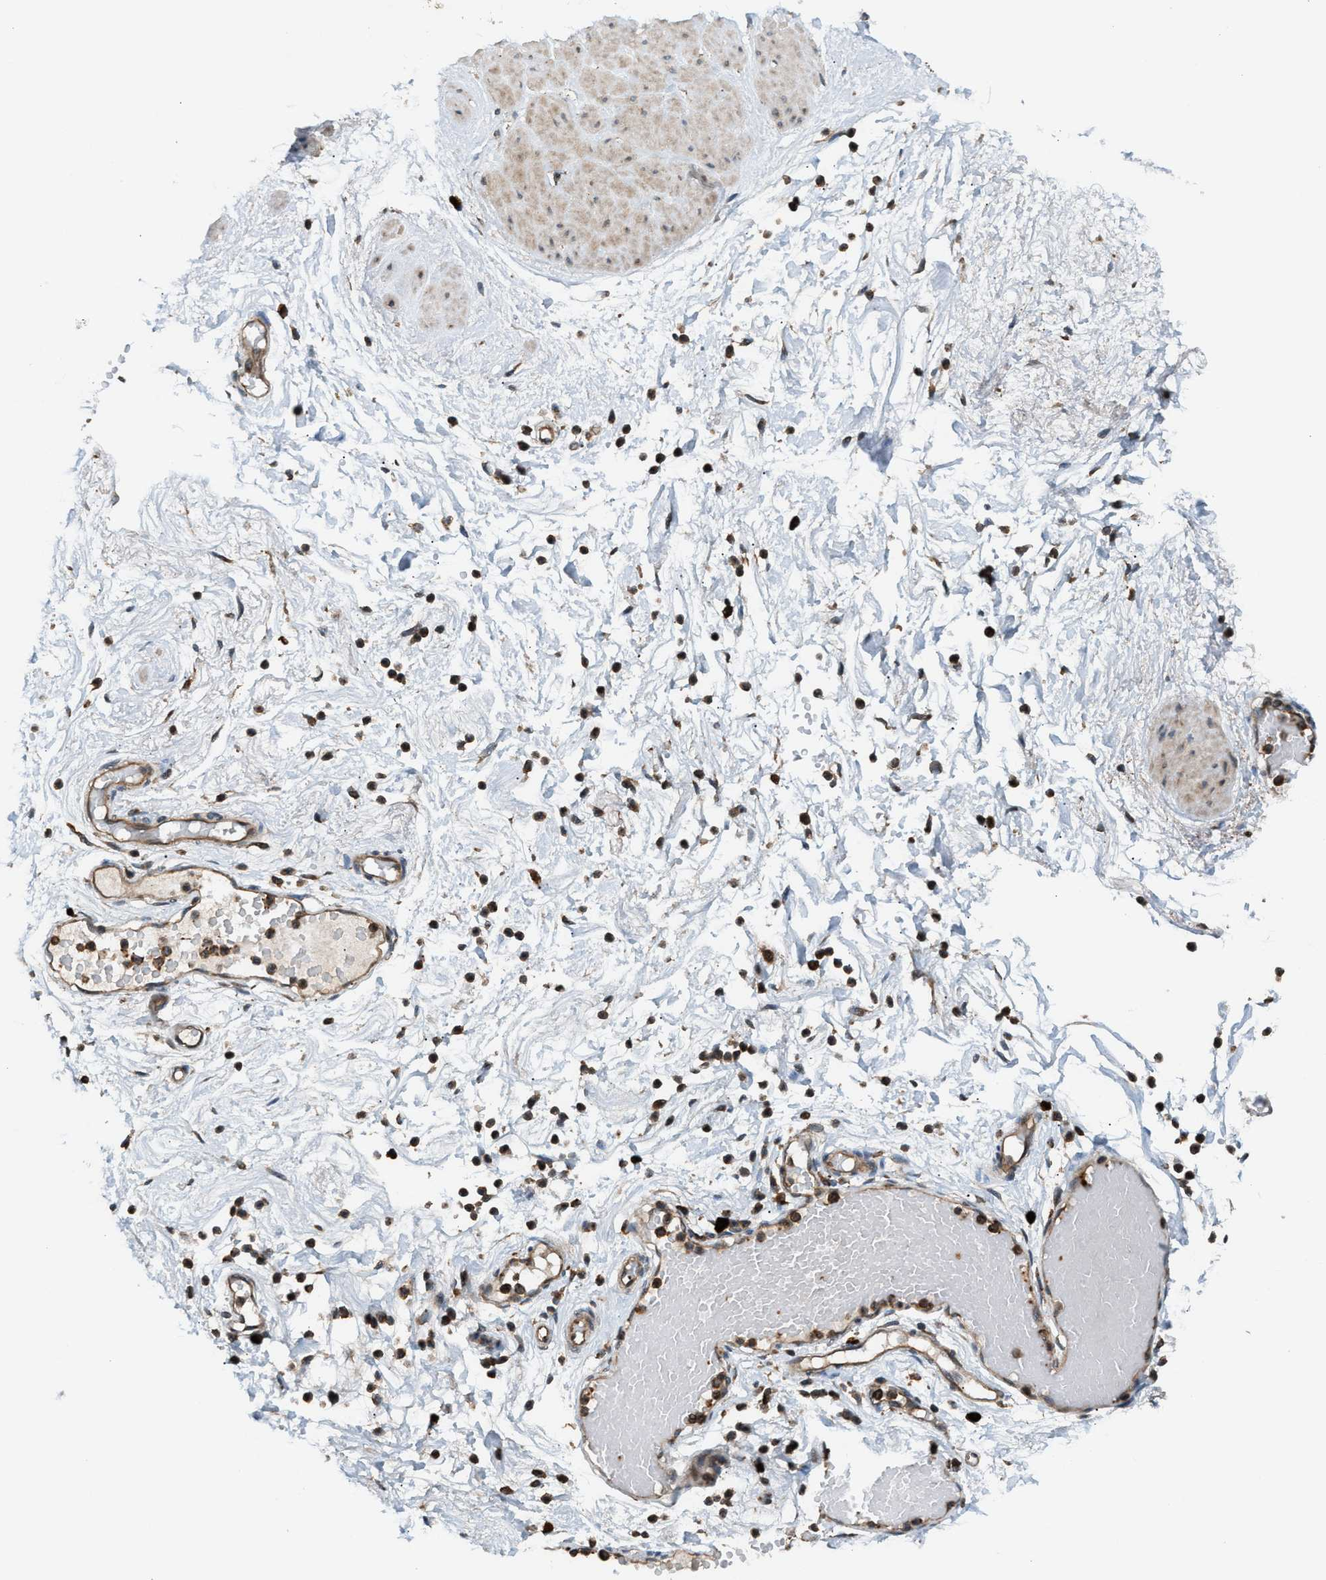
{"staining": {"intensity": "moderate", "quantity": ">75%", "location": "cytoplasmic/membranous"}, "tissue": "adipose tissue", "cell_type": "Adipocytes", "image_type": "normal", "snomed": [{"axis": "morphology", "description": "Normal tissue, NOS"}, {"axis": "topography", "description": "Soft tissue"}, {"axis": "topography", "description": "Vascular tissue"}], "caption": "DAB (3,3'-diaminobenzidine) immunohistochemical staining of normal adipose tissue shows moderate cytoplasmic/membranous protein positivity in approximately >75% of adipocytes.", "gene": "BAIAP2L1", "patient": {"sex": "female", "age": 35}}